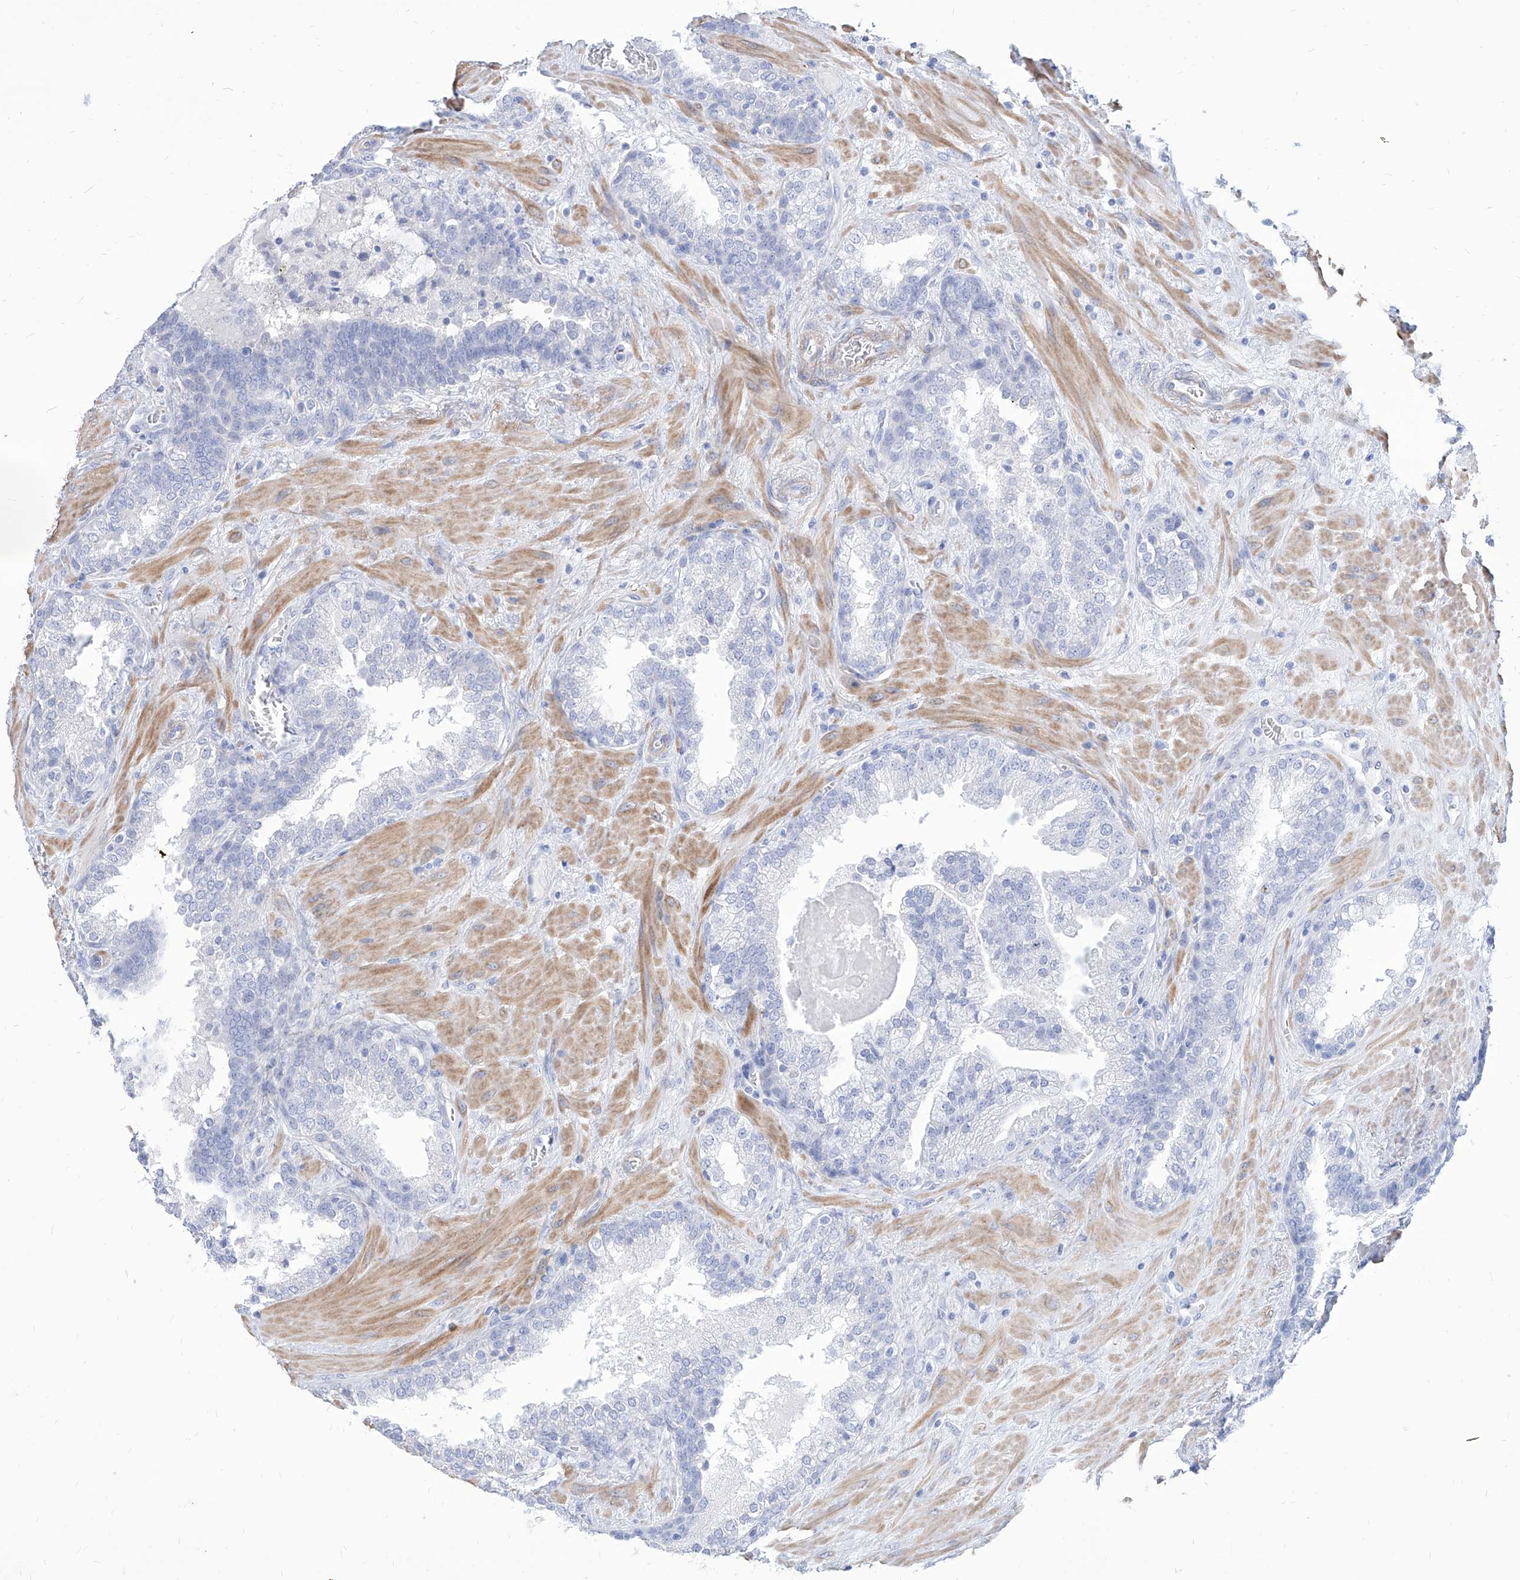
{"staining": {"intensity": "negative", "quantity": "none", "location": "none"}, "tissue": "prostate cancer", "cell_type": "Tumor cells", "image_type": "cancer", "snomed": [{"axis": "morphology", "description": "Adenocarcinoma, Low grade"}, {"axis": "topography", "description": "Prostate"}], "caption": "Prostate cancer was stained to show a protein in brown. There is no significant staining in tumor cells.", "gene": "FAM83B", "patient": {"sex": "male", "age": 67}}